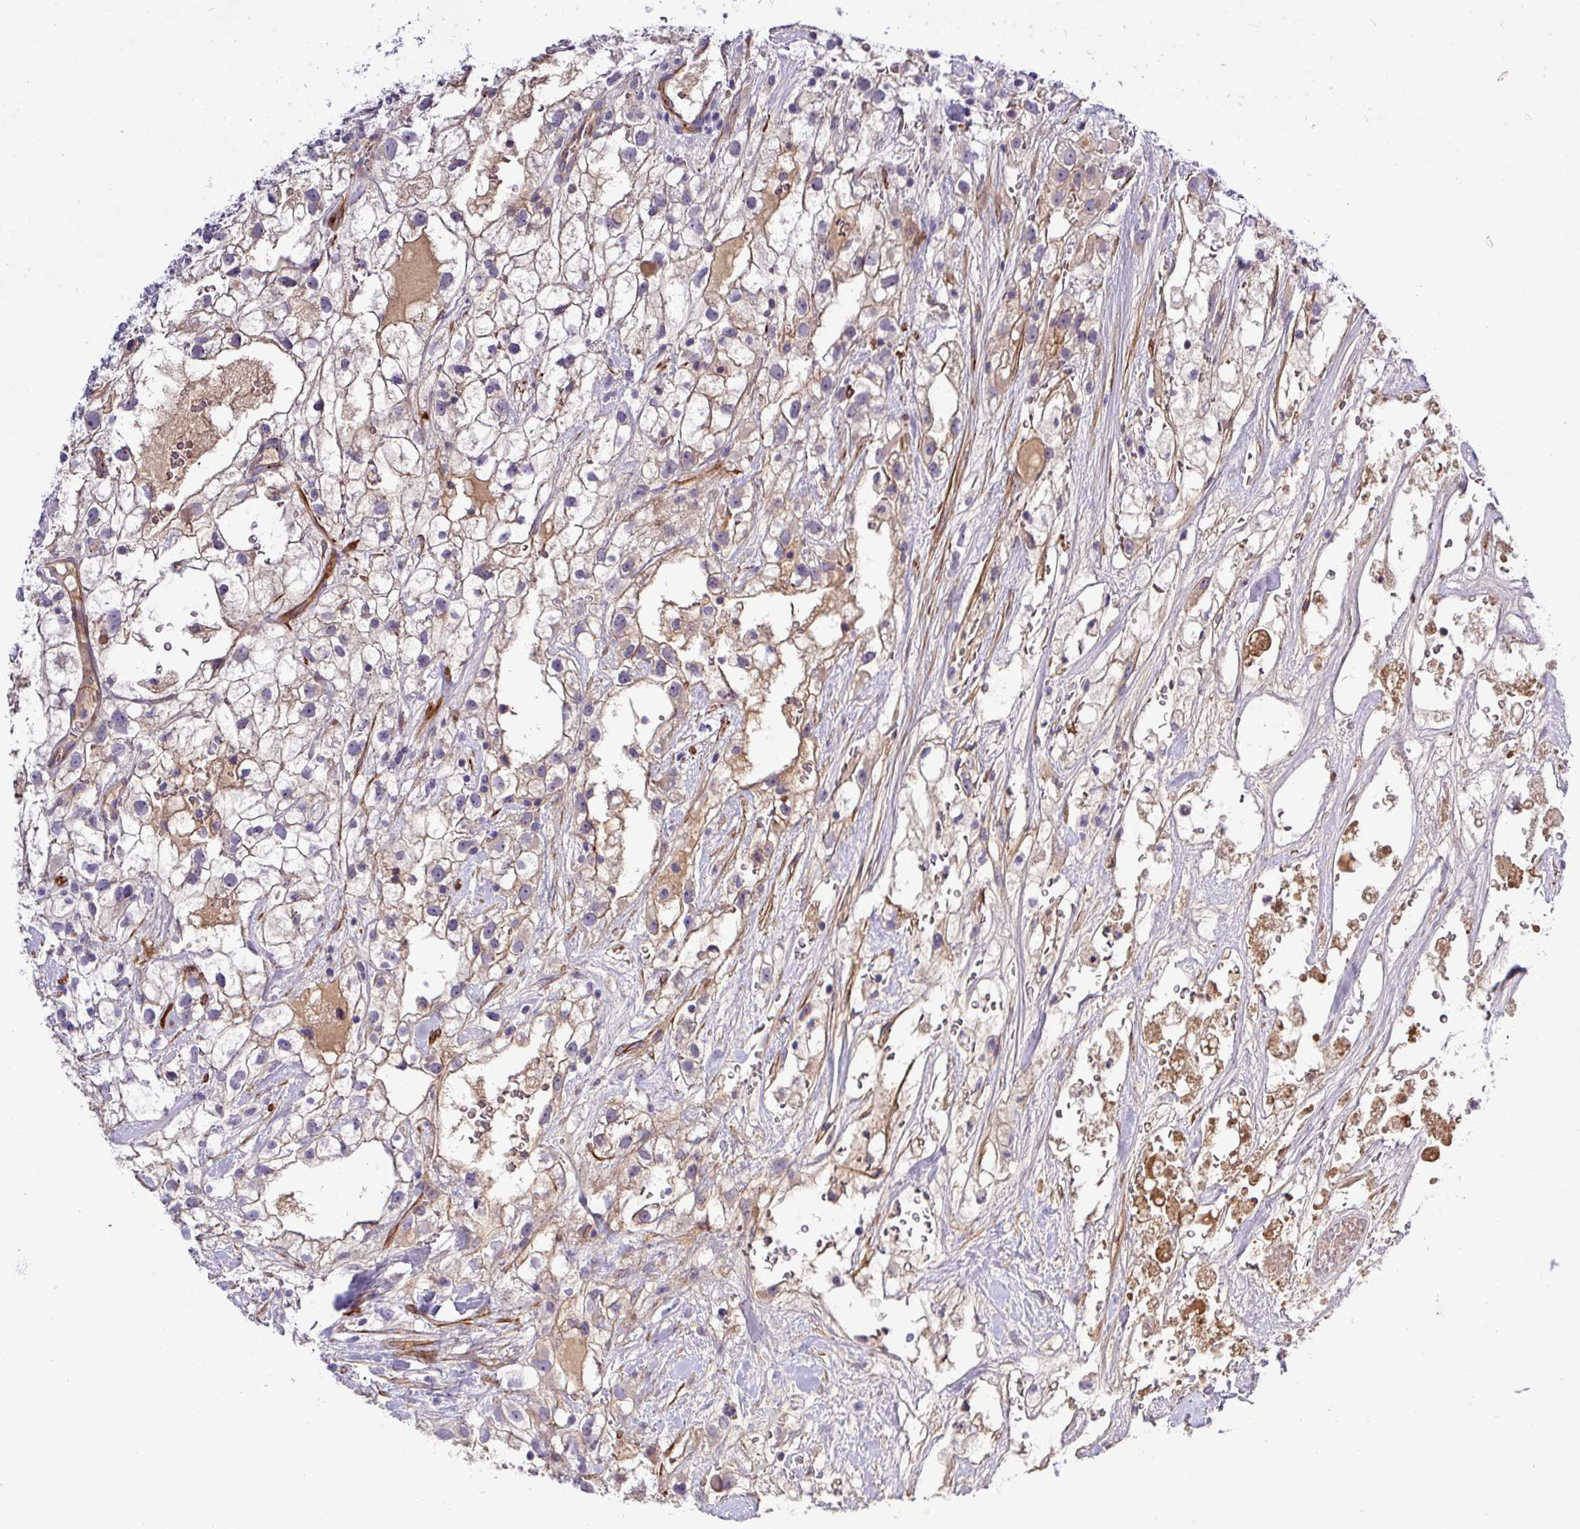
{"staining": {"intensity": "moderate", "quantity": "<25%", "location": "cytoplasmic/membranous"}, "tissue": "renal cancer", "cell_type": "Tumor cells", "image_type": "cancer", "snomed": [{"axis": "morphology", "description": "Adenocarcinoma, NOS"}, {"axis": "topography", "description": "Kidney"}], "caption": "Protein expression analysis of renal cancer (adenocarcinoma) demonstrates moderate cytoplasmic/membranous expression in approximately <25% of tumor cells.", "gene": "PARD6A", "patient": {"sex": "male", "age": 59}}